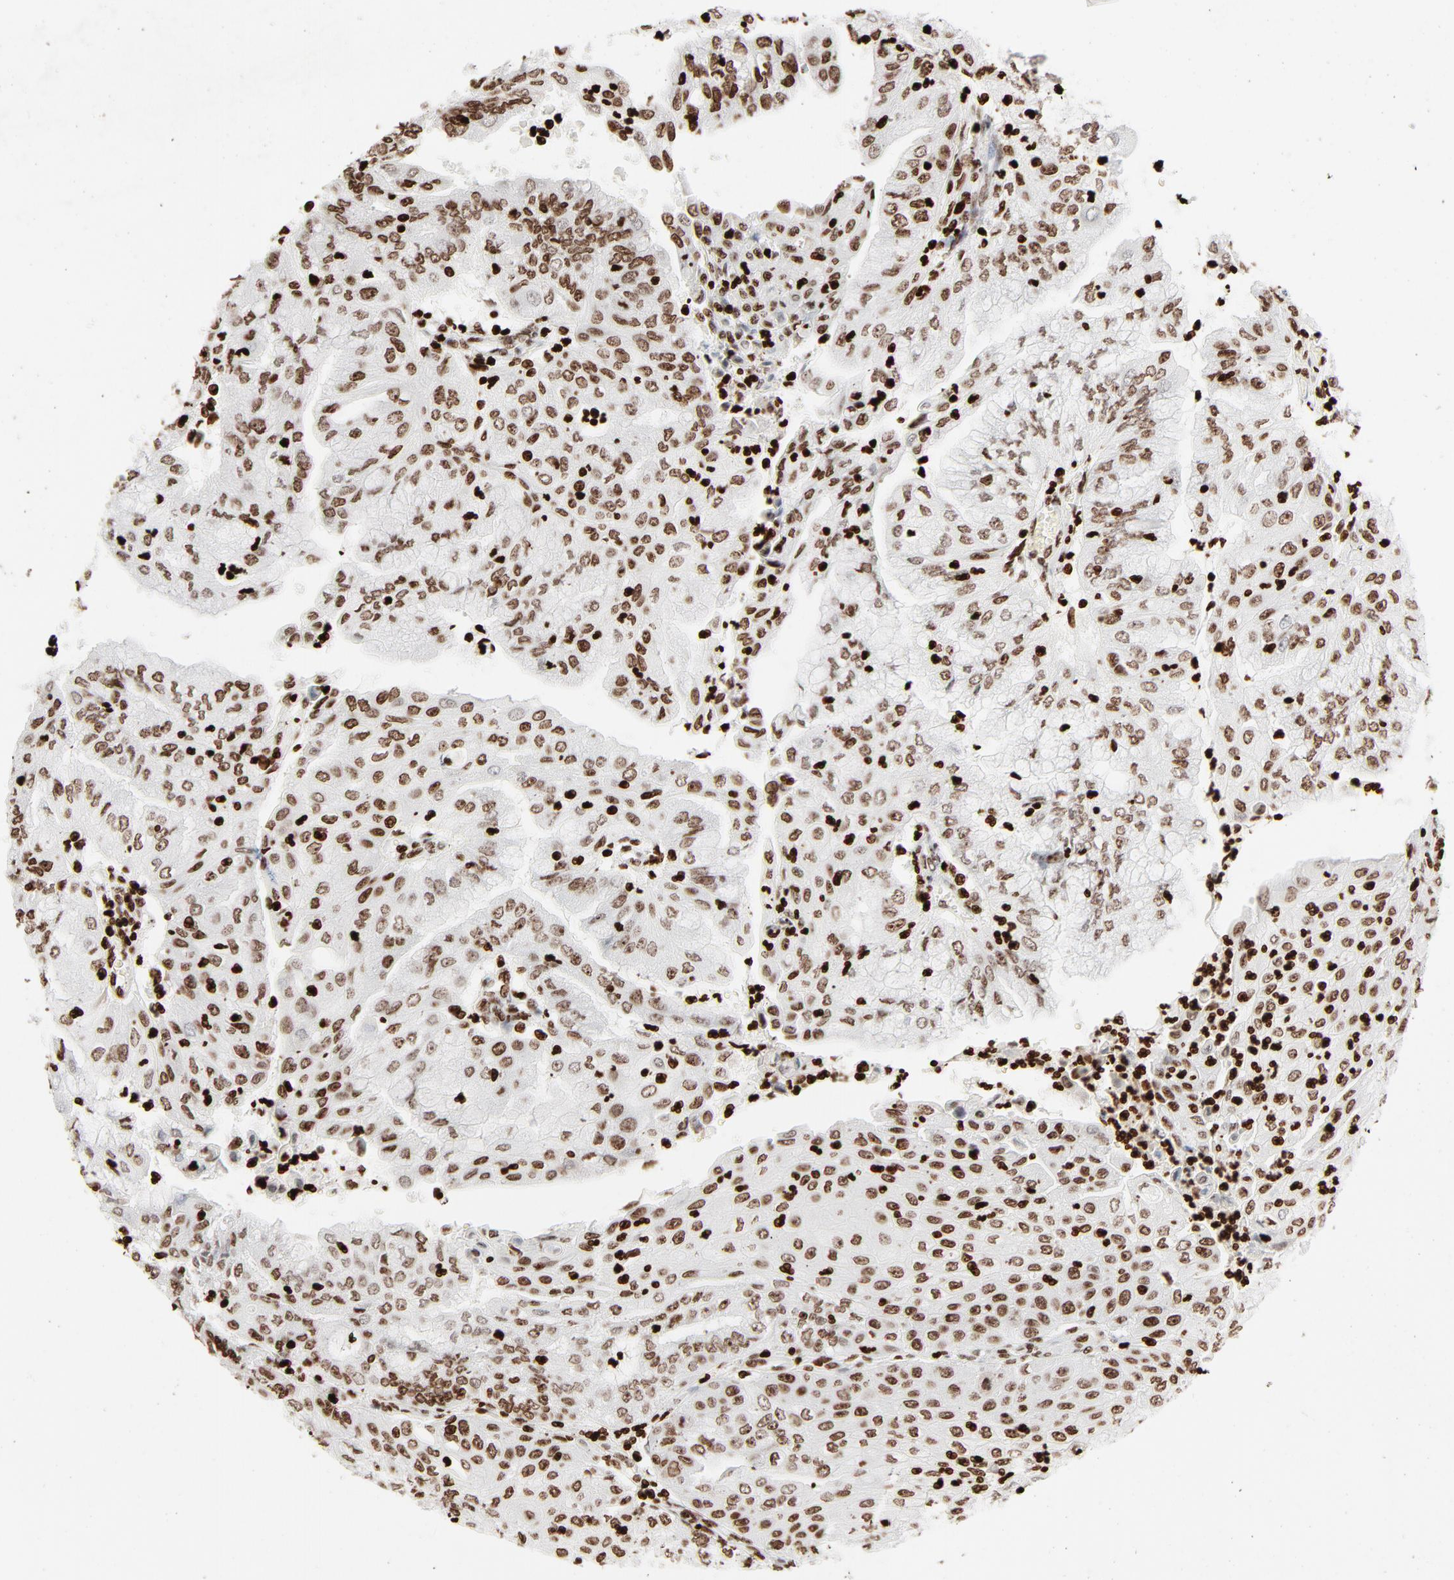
{"staining": {"intensity": "moderate", "quantity": ">75%", "location": "nuclear"}, "tissue": "endometrial cancer", "cell_type": "Tumor cells", "image_type": "cancer", "snomed": [{"axis": "morphology", "description": "Adenocarcinoma, NOS"}, {"axis": "topography", "description": "Endometrium"}], "caption": "Immunohistochemistry (IHC) (DAB (3,3'-diaminobenzidine)) staining of human adenocarcinoma (endometrial) shows moderate nuclear protein staining in approximately >75% of tumor cells. The protein is stained brown, and the nuclei are stained in blue (DAB (3,3'-diaminobenzidine) IHC with brightfield microscopy, high magnification).", "gene": "HMGB2", "patient": {"sex": "female", "age": 79}}